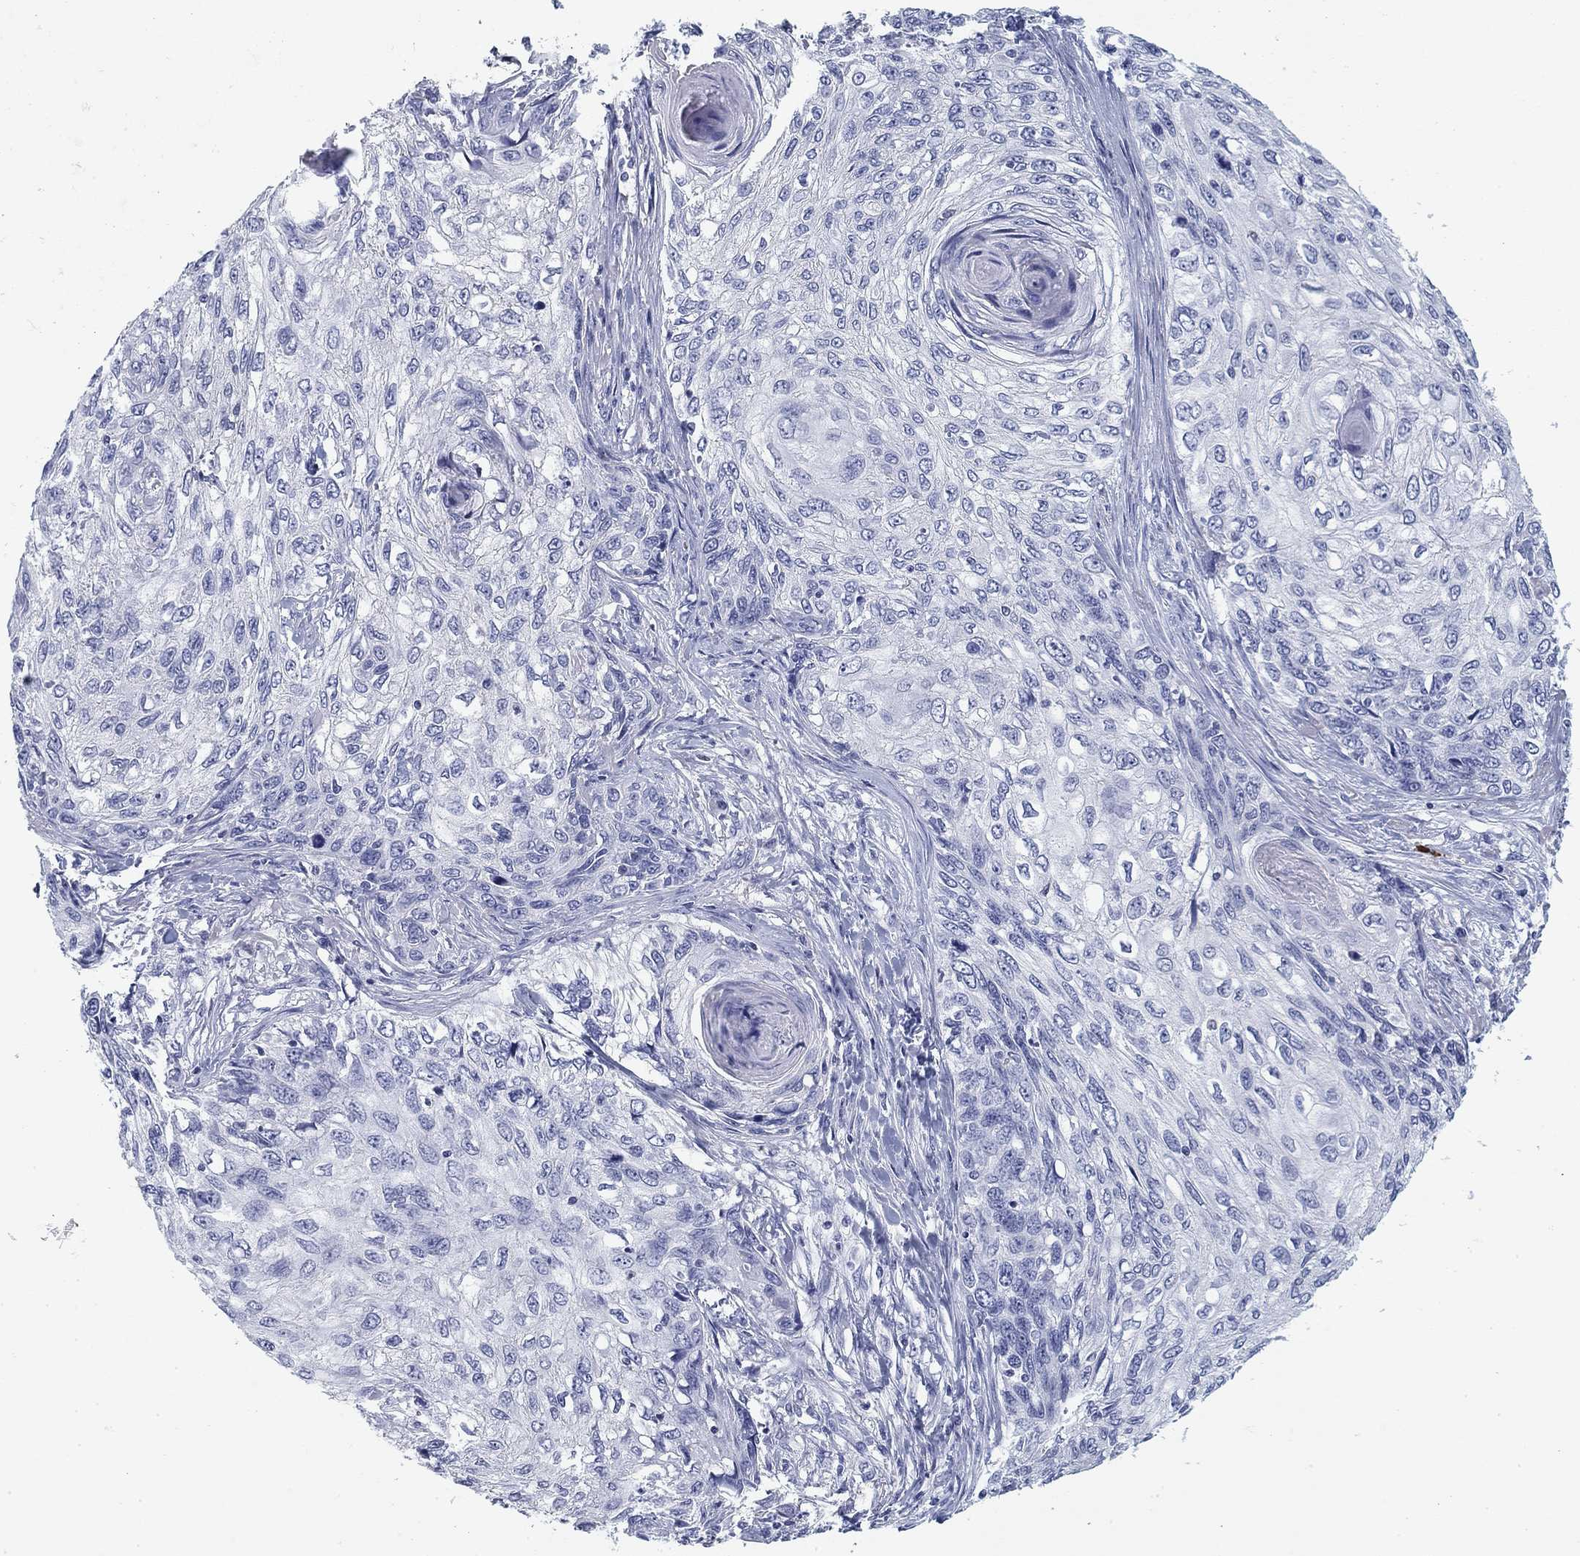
{"staining": {"intensity": "negative", "quantity": "none", "location": "none"}, "tissue": "skin cancer", "cell_type": "Tumor cells", "image_type": "cancer", "snomed": [{"axis": "morphology", "description": "Squamous cell carcinoma, NOS"}, {"axis": "topography", "description": "Skin"}], "caption": "The micrograph demonstrates no significant staining in tumor cells of skin cancer (squamous cell carcinoma). (DAB IHC with hematoxylin counter stain).", "gene": "CD79B", "patient": {"sex": "male", "age": 92}}